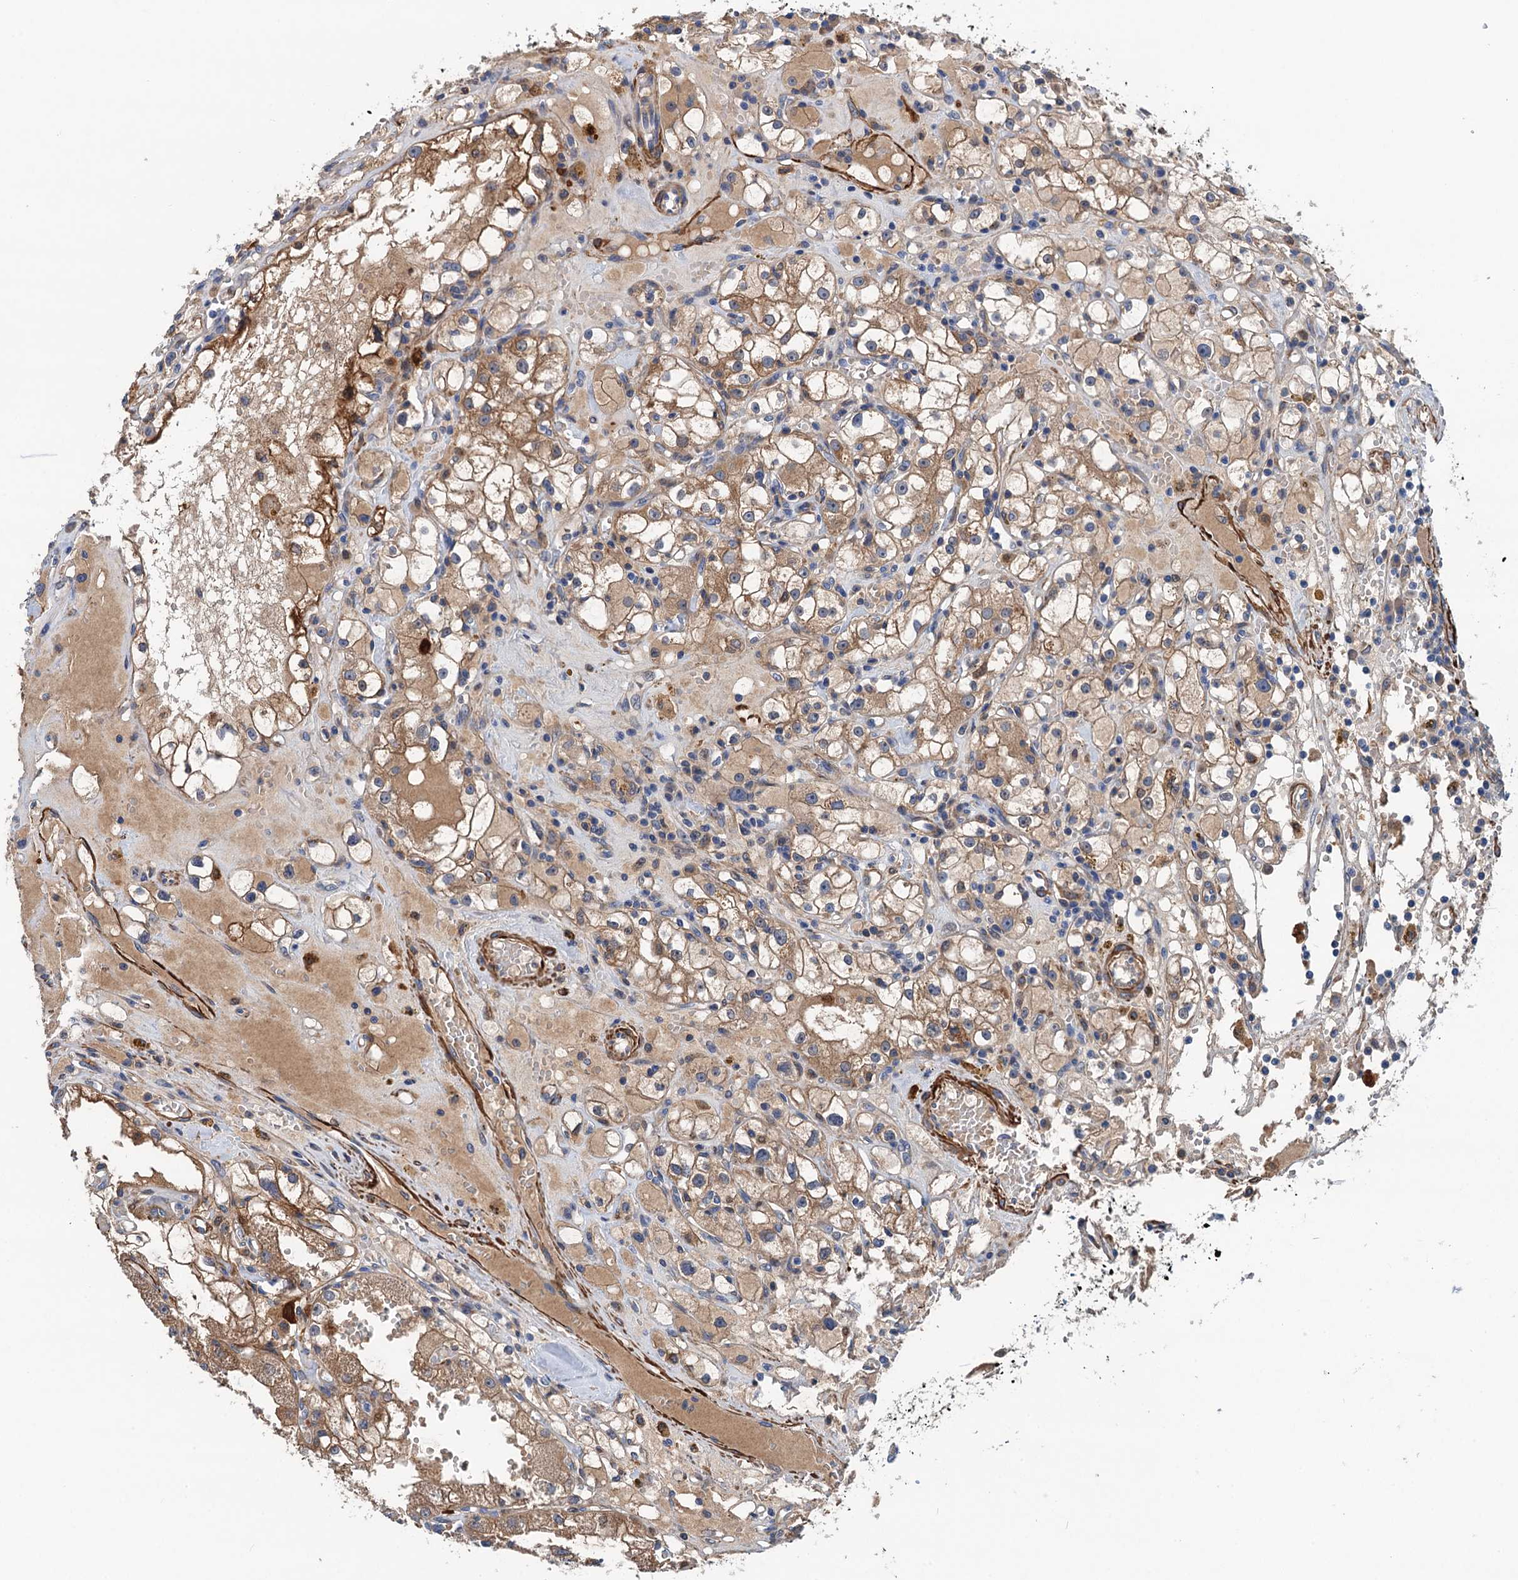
{"staining": {"intensity": "moderate", "quantity": "25%-75%", "location": "cytoplasmic/membranous"}, "tissue": "renal cancer", "cell_type": "Tumor cells", "image_type": "cancer", "snomed": [{"axis": "morphology", "description": "Adenocarcinoma, NOS"}, {"axis": "topography", "description": "Kidney"}], "caption": "A medium amount of moderate cytoplasmic/membranous expression is appreciated in about 25%-75% of tumor cells in renal adenocarcinoma tissue.", "gene": "CSTPP1", "patient": {"sex": "male", "age": 56}}